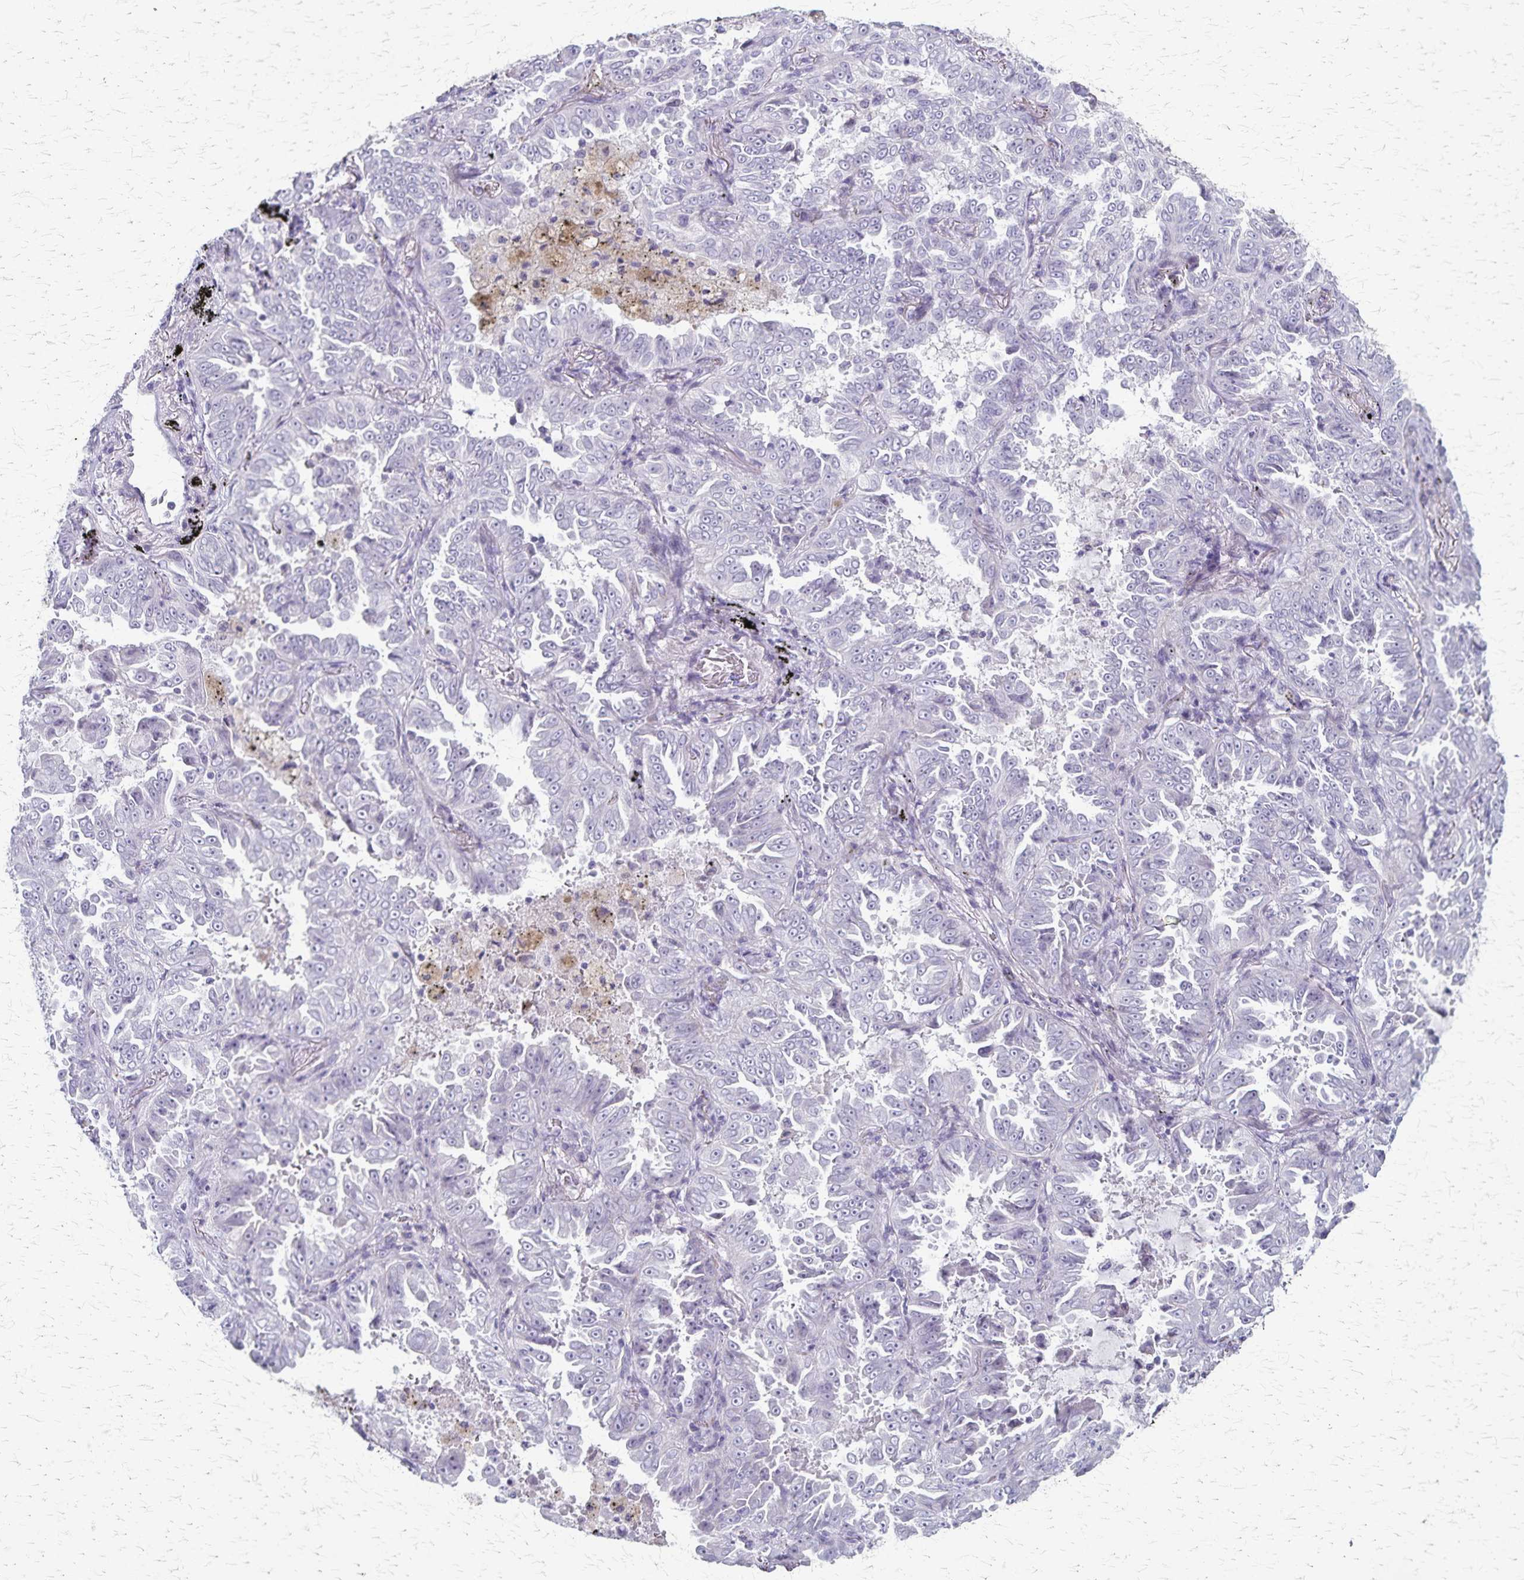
{"staining": {"intensity": "negative", "quantity": "none", "location": "none"}, "tissue": "lung cancer", "cell_type": "Tumor cells", "image_type": "cancer", "snomed": [{"axis": "morphology", "description": "Adenocarcinoma, NOS"}, {"axis": "topography", "description": "Lung"}], "caption": "There is no significant positivity in tumor cells of adenocarcinoma (lung).", "gene": "RASL10B", "patient": {"sex": "female", "age": 52}}